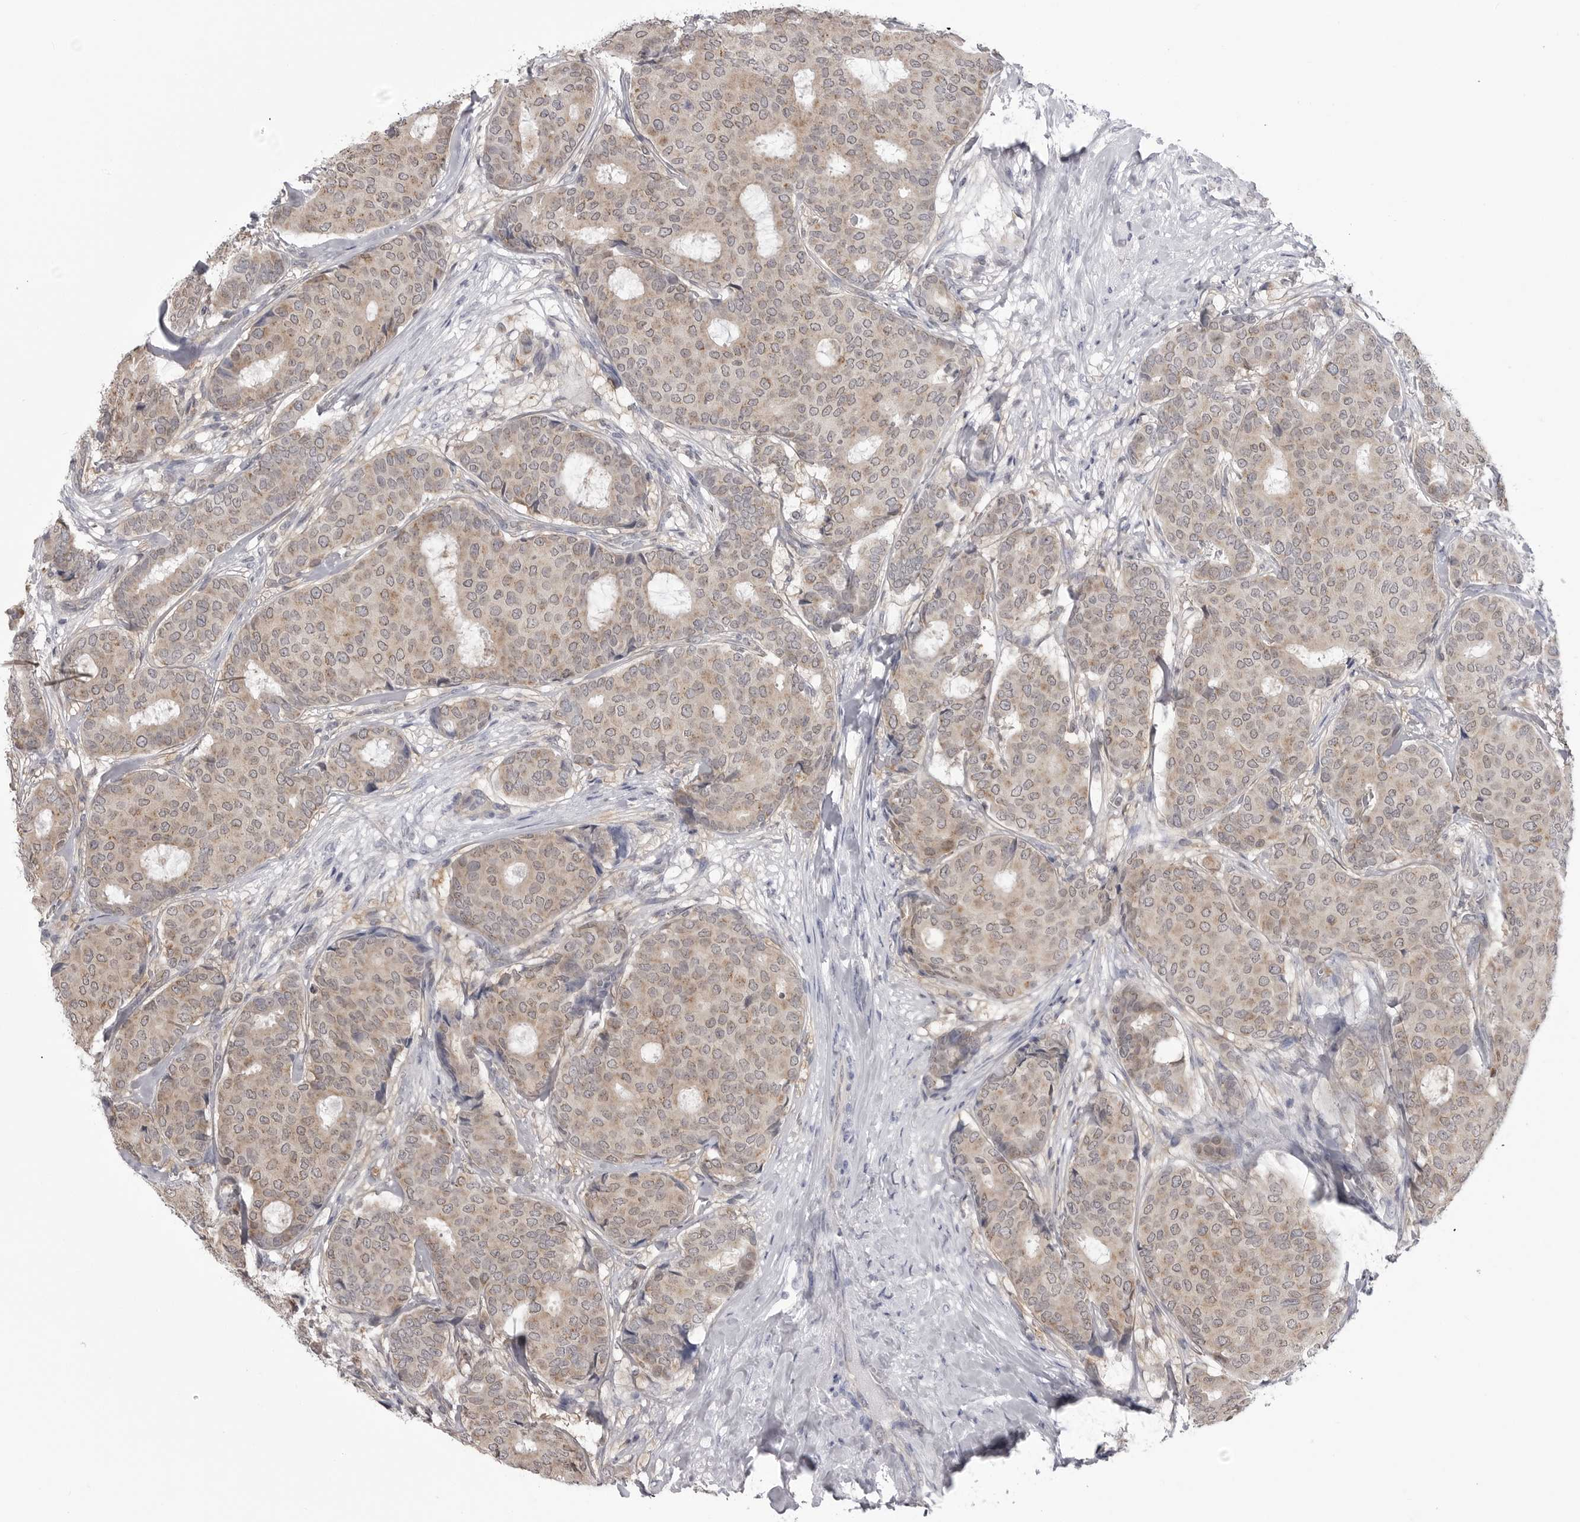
{"staining": {"intensity": "weak", "quantity": ">75%", "location": "cytoplasmic/membranous"}, "tissue": "breast cancer", "cell_type": "Tumor cells", "image_type": "cancer", "snomed": [{"axis": "morphology", "description": "Duct carcinoma"}, {"axis": "topography", "description": "Breast"}], "caption": "An image of human breast intraductal carcinoma stained for a protein demonstrates weak cytoplasmic/membranous brown staining in tumor cells.", "gene": "FH", "patient": {"sex": "female", "age": 75}}